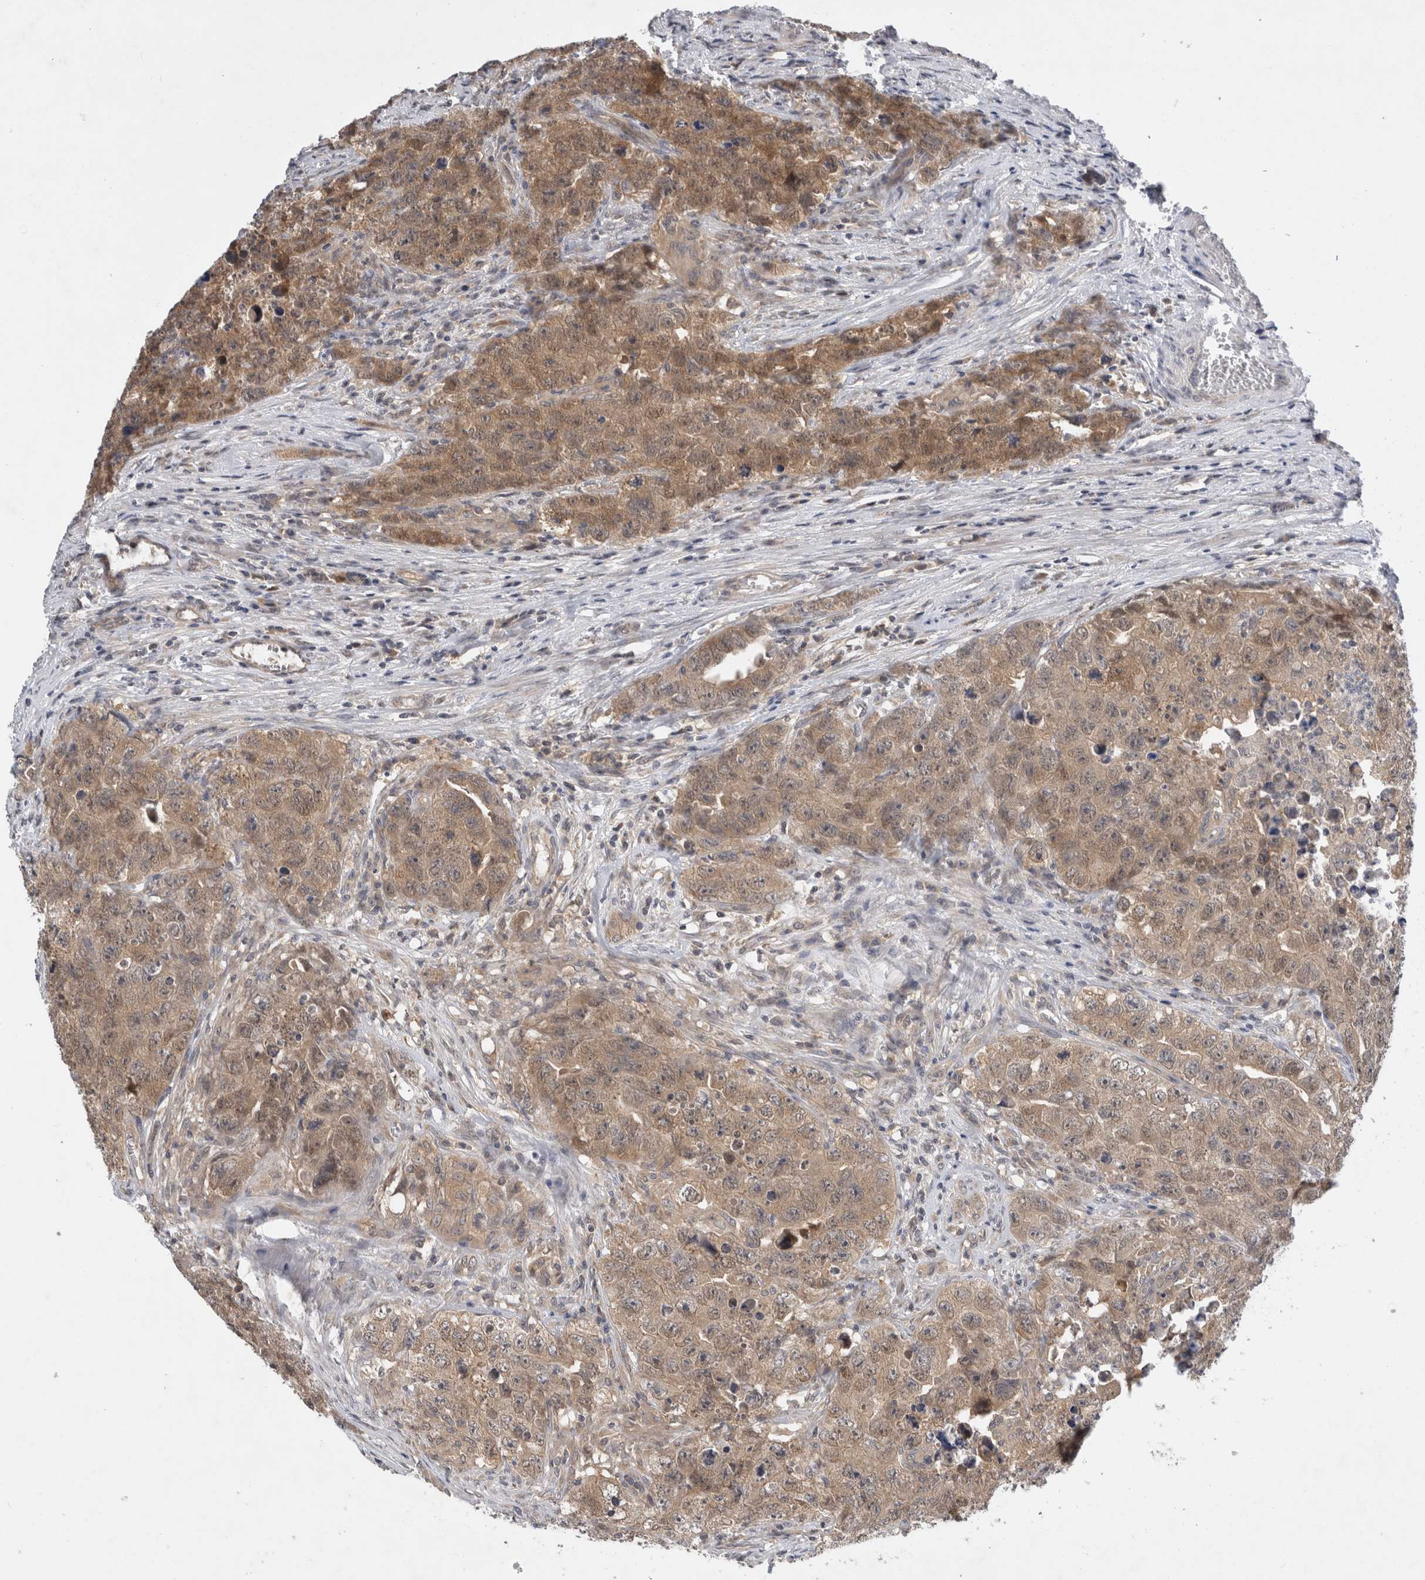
{"staining": {"intensity": "moderate", "quantity": ">75%", "location": "cytoplasmic/membranous"}, "tissue": "testis cancer", "cell_type": "Tumor cells", "image_type": "cancer", "snomed": [{"axis": "morphology", "description": "Seminoma, NOS"}, {"axis": "morphology", "description": "Carcinoma, Embryonal, NOS"}, {"axis": "topography", "description": "Testis"}], "caption": "Brown immunohistochemical staining in human seminoma (testis) shows moderate cytoplasmic/membranous staining in about >75% of tumor cells. (Stains: DAB (3,3'-diaminobenzidine) in brown, nuclei in blue, Microscopy: brightfield microscopy at high magnification).", "gene": "AASDHPPT", "patient": {"sex": "male", "age": 43}}